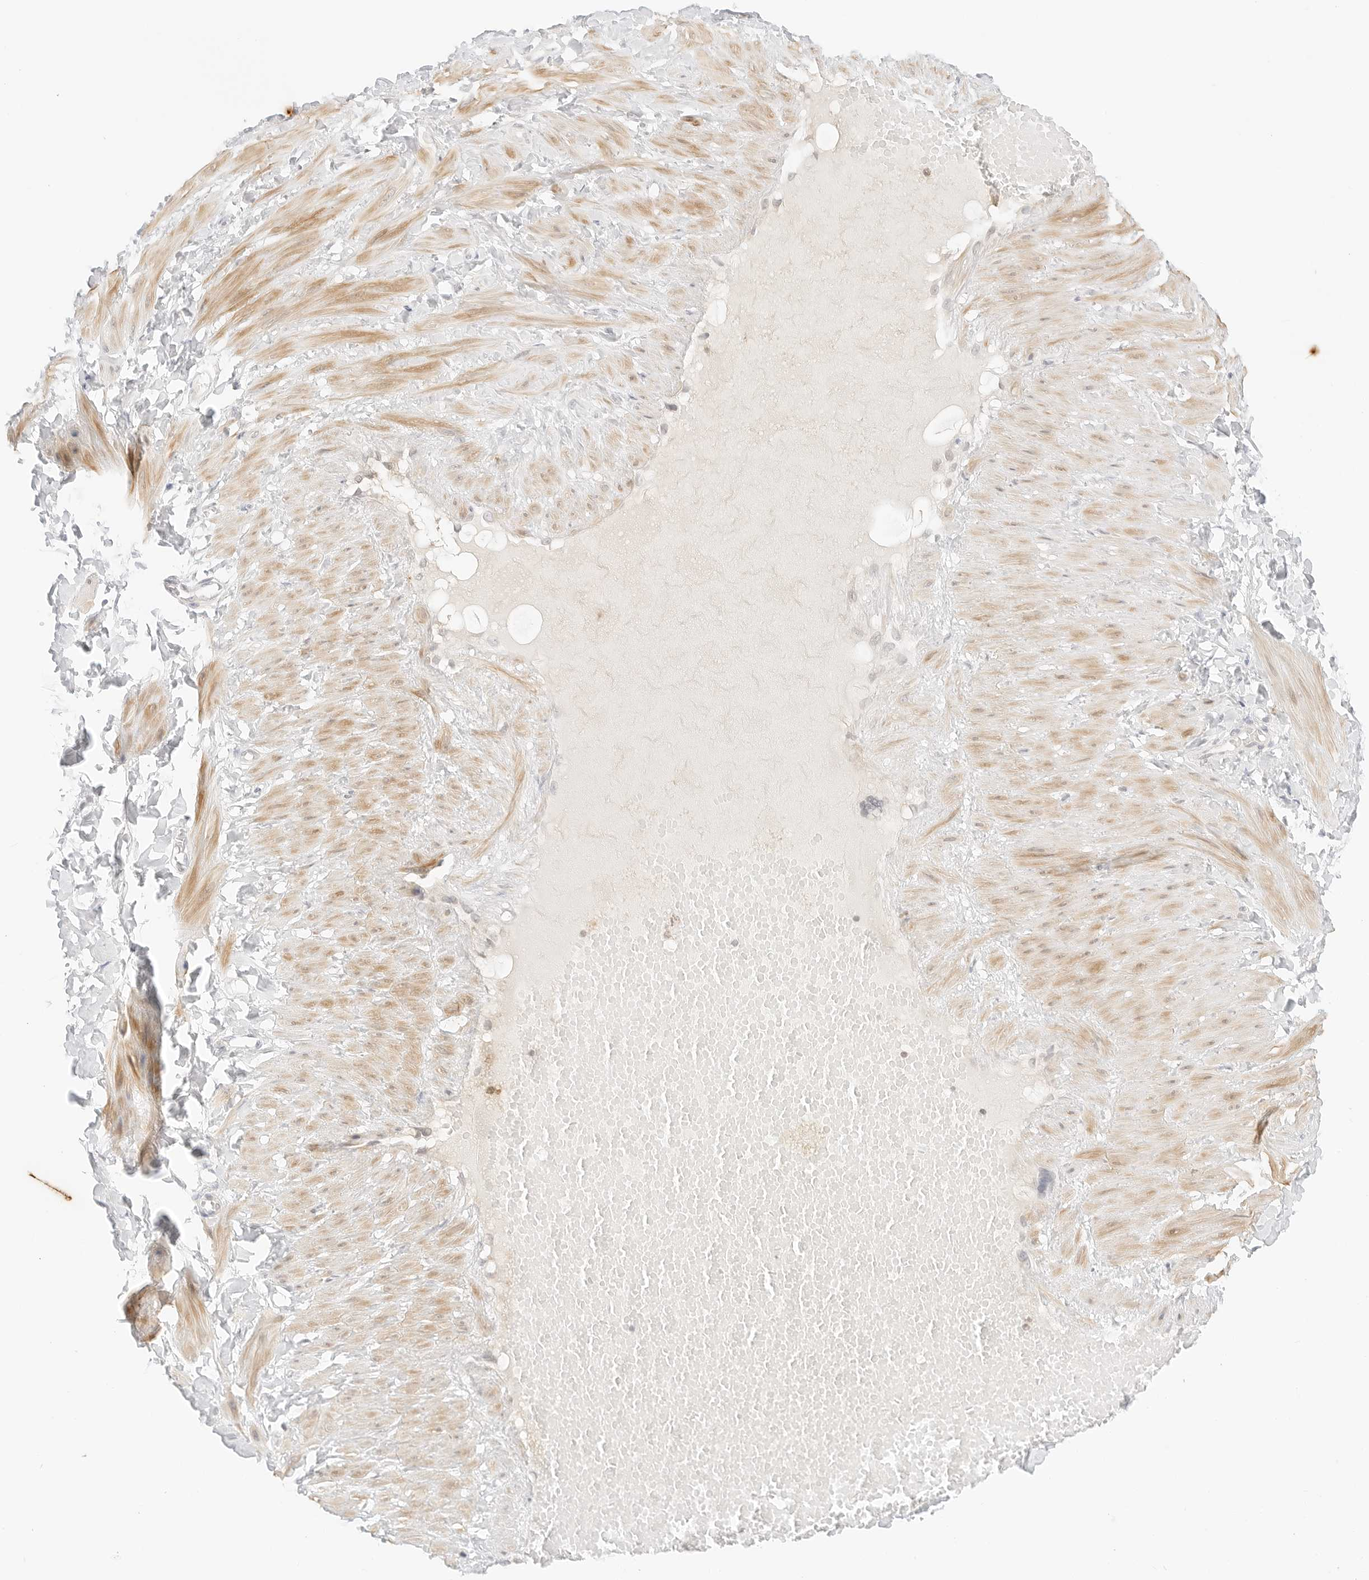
{"staining": {"intensity": "negative", "quantity": "none", "location": "none"}, "tissue": "adipose tissue", "cell_type": "Adipocytes", "image_type": "normal", "snomed": [{"axis": "morphology", "description": "Normal tissue, NOS"}, {"axis": "topography", "description": "Adipose tissue"}, {"axis": "topography", "description": "Vascular tissue"}, {"axis": "topography", "description": "Peripheral nerve tissue"}], "caption": "Benign adipose tissue was stained to show a protein in brown. There is no significant staining in adipocytes. (Immunohistochemistry, brightfield microscopy, high magnification).", "gene": "GNAS", "patient": {"sex": "male", "age": 25}}